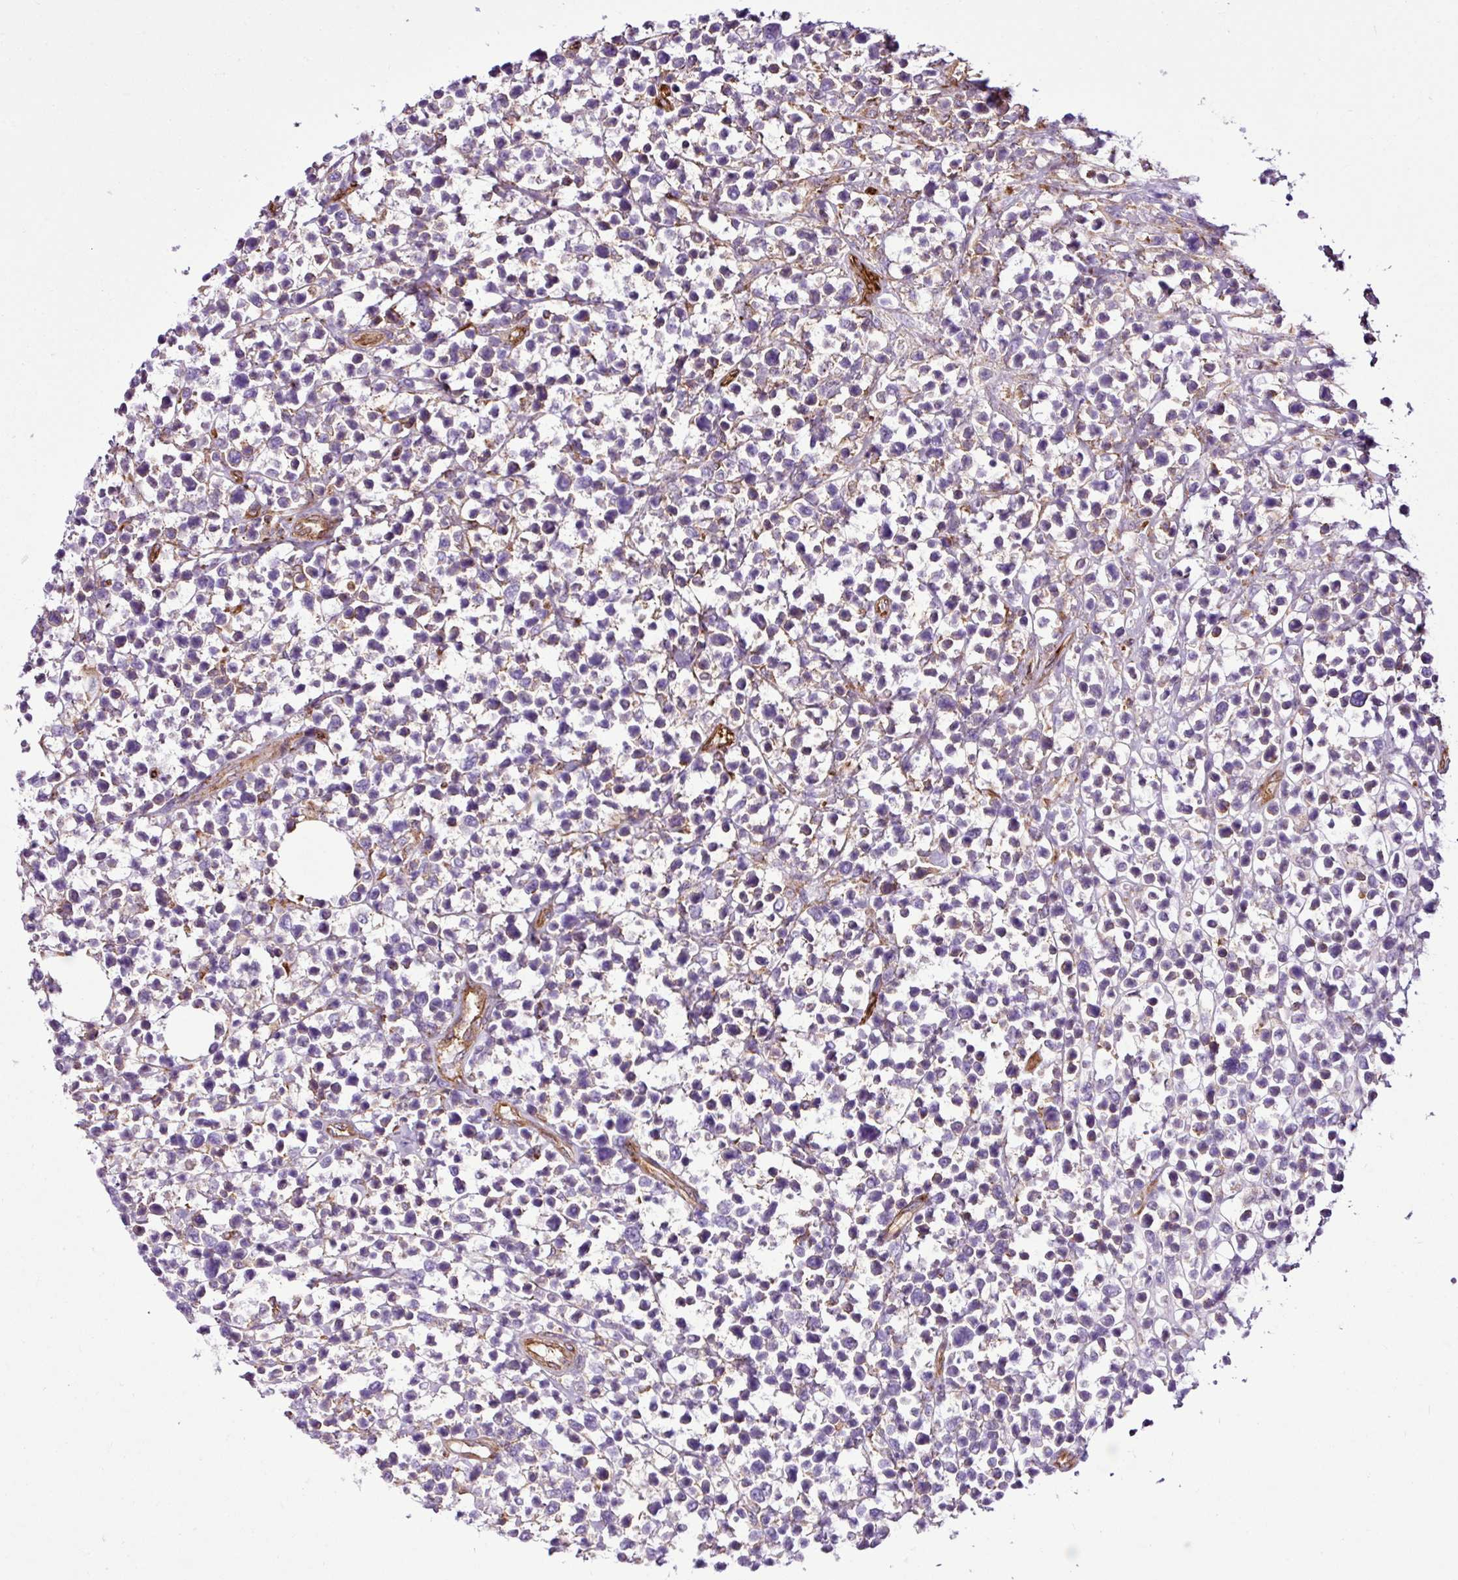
{"staining": {"intensity": "negative", "quantity": "none", "location": "none"}, "tissue": "lymphoma", "cell_type": "Tumor cells", "image_type": "cancer", "snomed": [{"axis": "morphology", "description": "Malignant lymphoma, non-Hodgkin's type, Low grade"}, {"axis": "topography", "description": "Lymph node"}], "caption": "High power microscopy image of an IHC histopathology image of low-grade malignant lymphoma, non-Hodgkin's type, revealing no significant expression in tumor cells.", "gene": "EME2", "patient": {"sex": "male", "age": 60}}